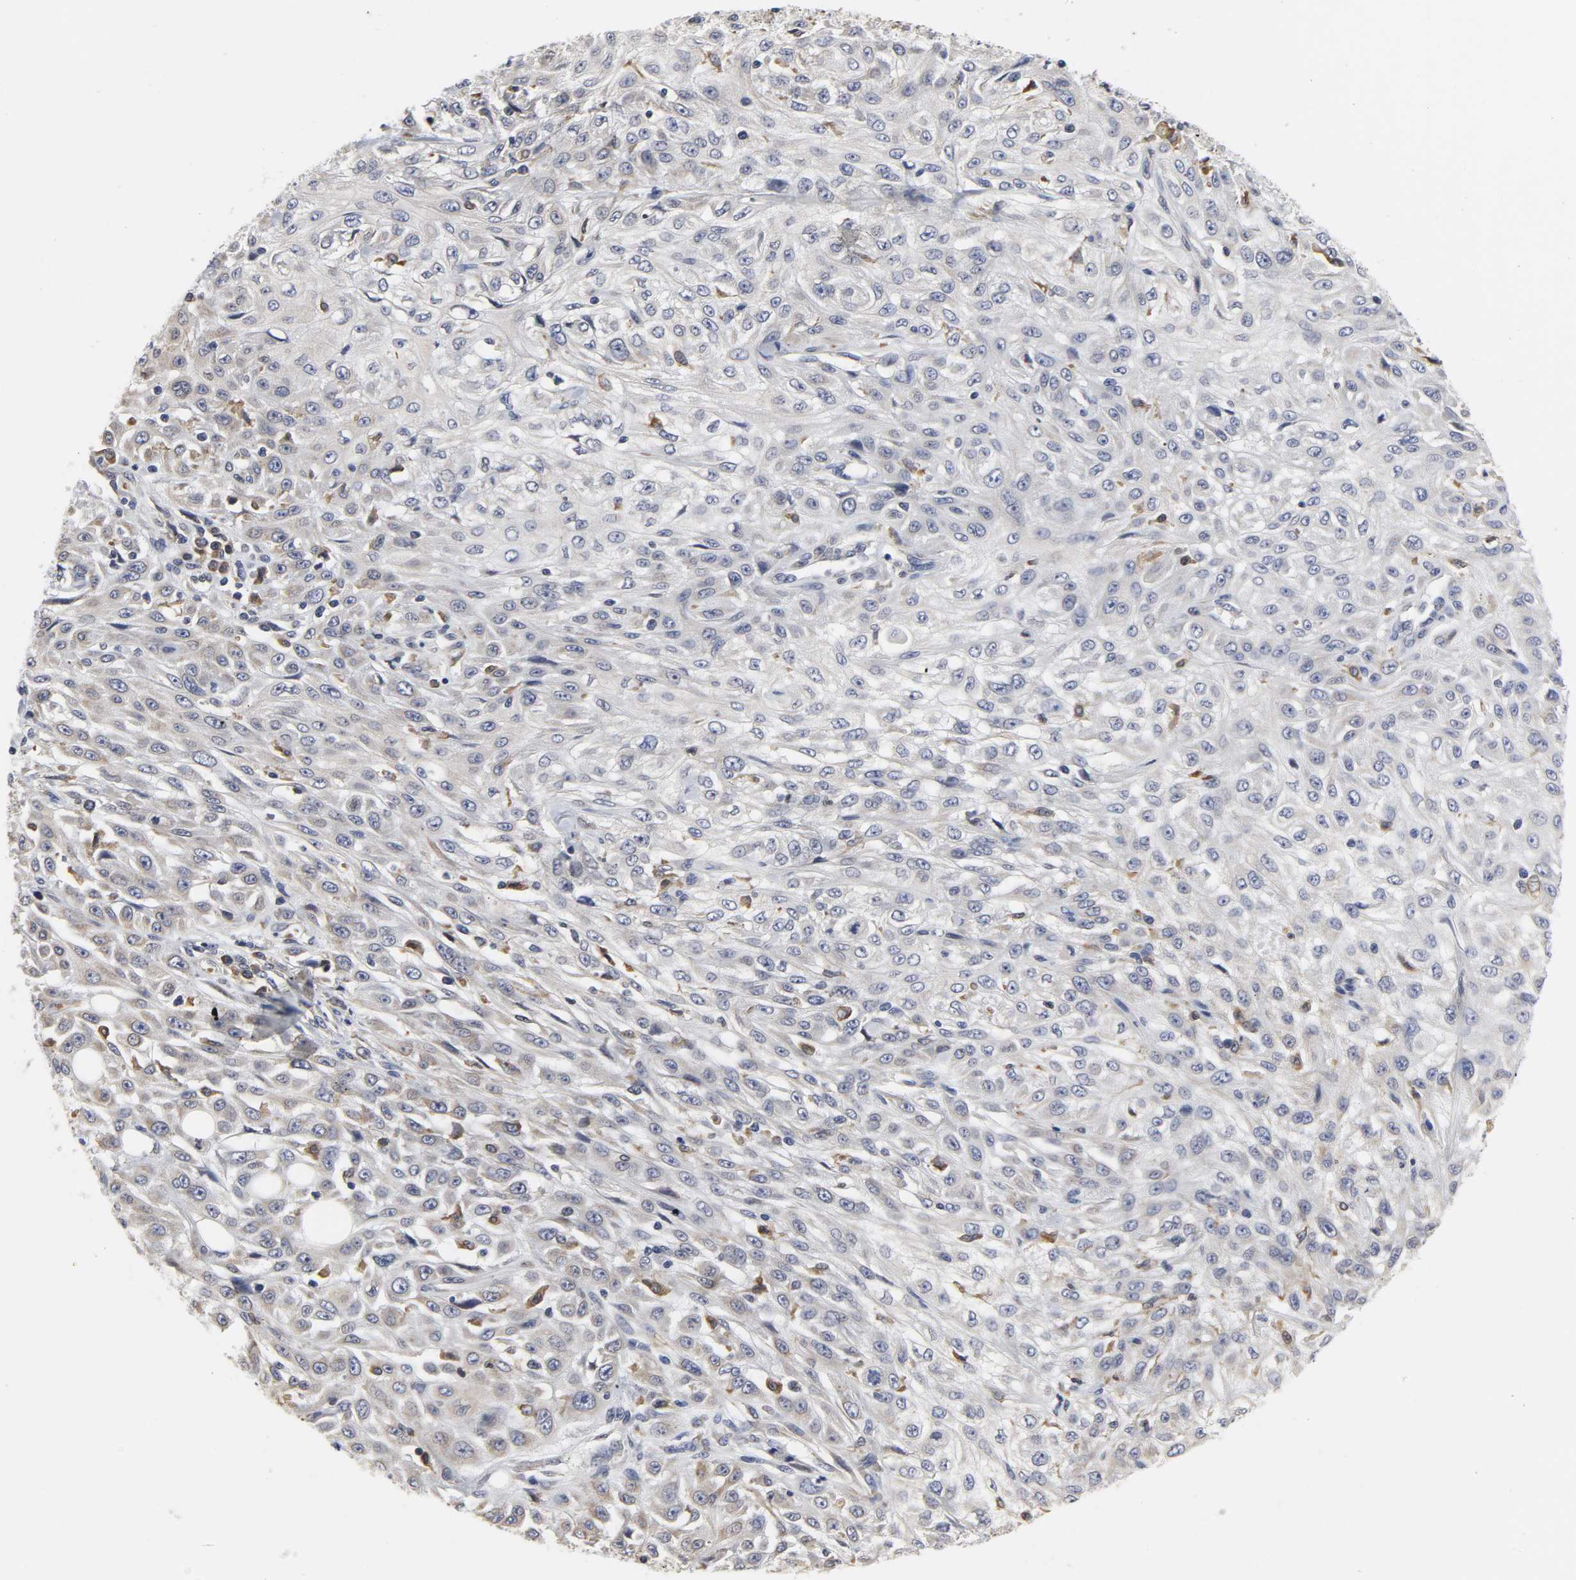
{"staining": {"intensity": "negative", "quantity": "none", "location": "none"}, "tissue": "skin cancer", "cell_type": "Tumor cells", "image_type": "cancer", "snomed": [{"axis": "morphology", "description": "Squamous cell carcinoma, NOS"}, {"axis": "topography", "description": "Skin"}], "caption": "Tumor cells are negative for brown protein staining in skin cancer (squamous cell carcinoma). (DAB (3,3'-diaminobenzidine) immunohistochemistry, high magnification).", "gene": "HCK", "patient": {"sex": "male", "age": 75}}